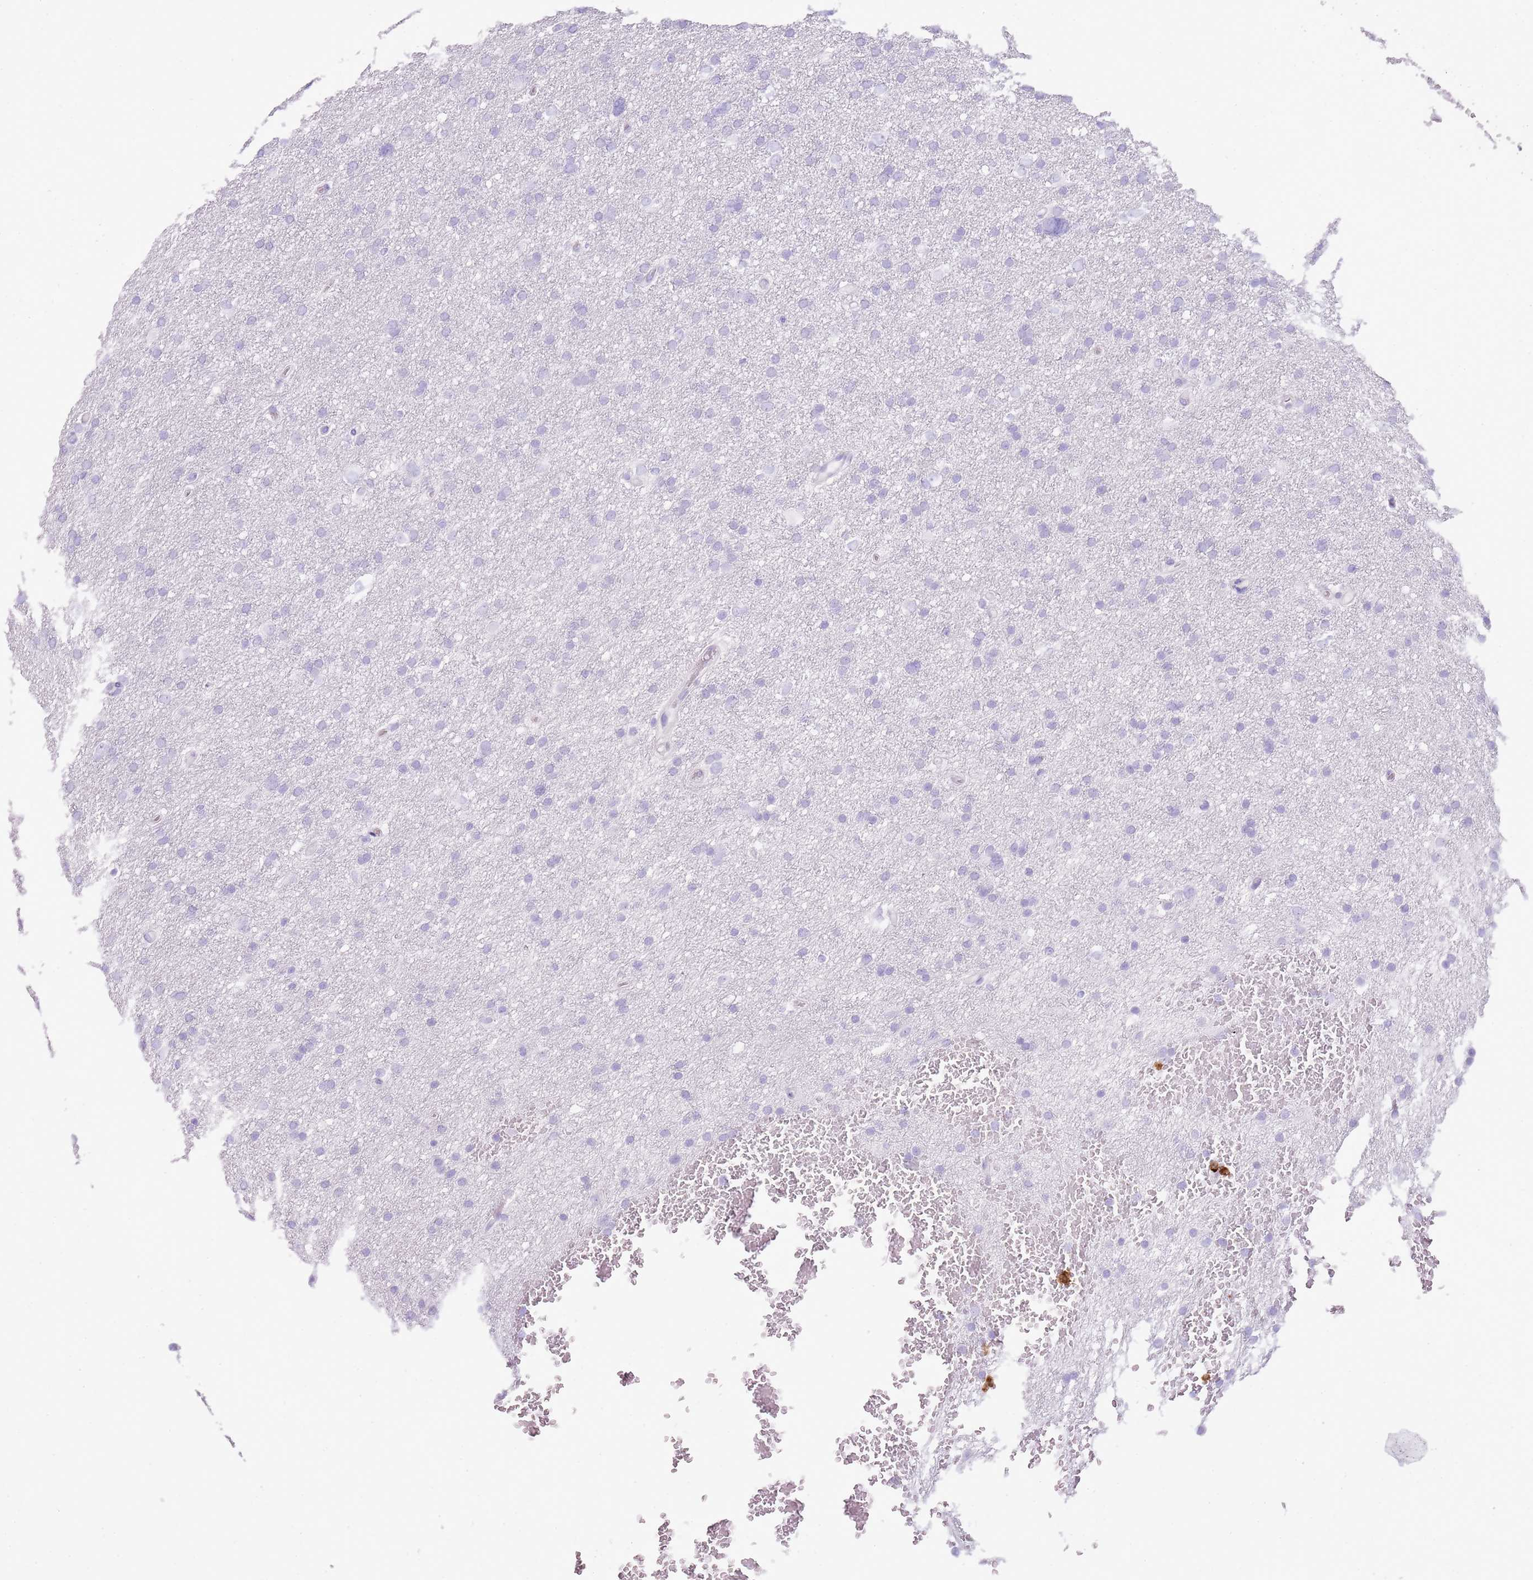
{"staining": {"intensity": "negative", "quantity": "none", "location": "none"}, "tissue": "glioma", "cell_type": "Tumor cells", "image_type": "cancer", "snomed": [{"axis": "morphology", "description": "Glioma, malignant, High grade"}, {"axis": "topography", "description": "Cerebral cortex"}], "caption": "Tumor cells show no significant expression in malignant glioma (high-grade).", "gene": "CD177", "patient": {"sex": "female", "age": 36}}